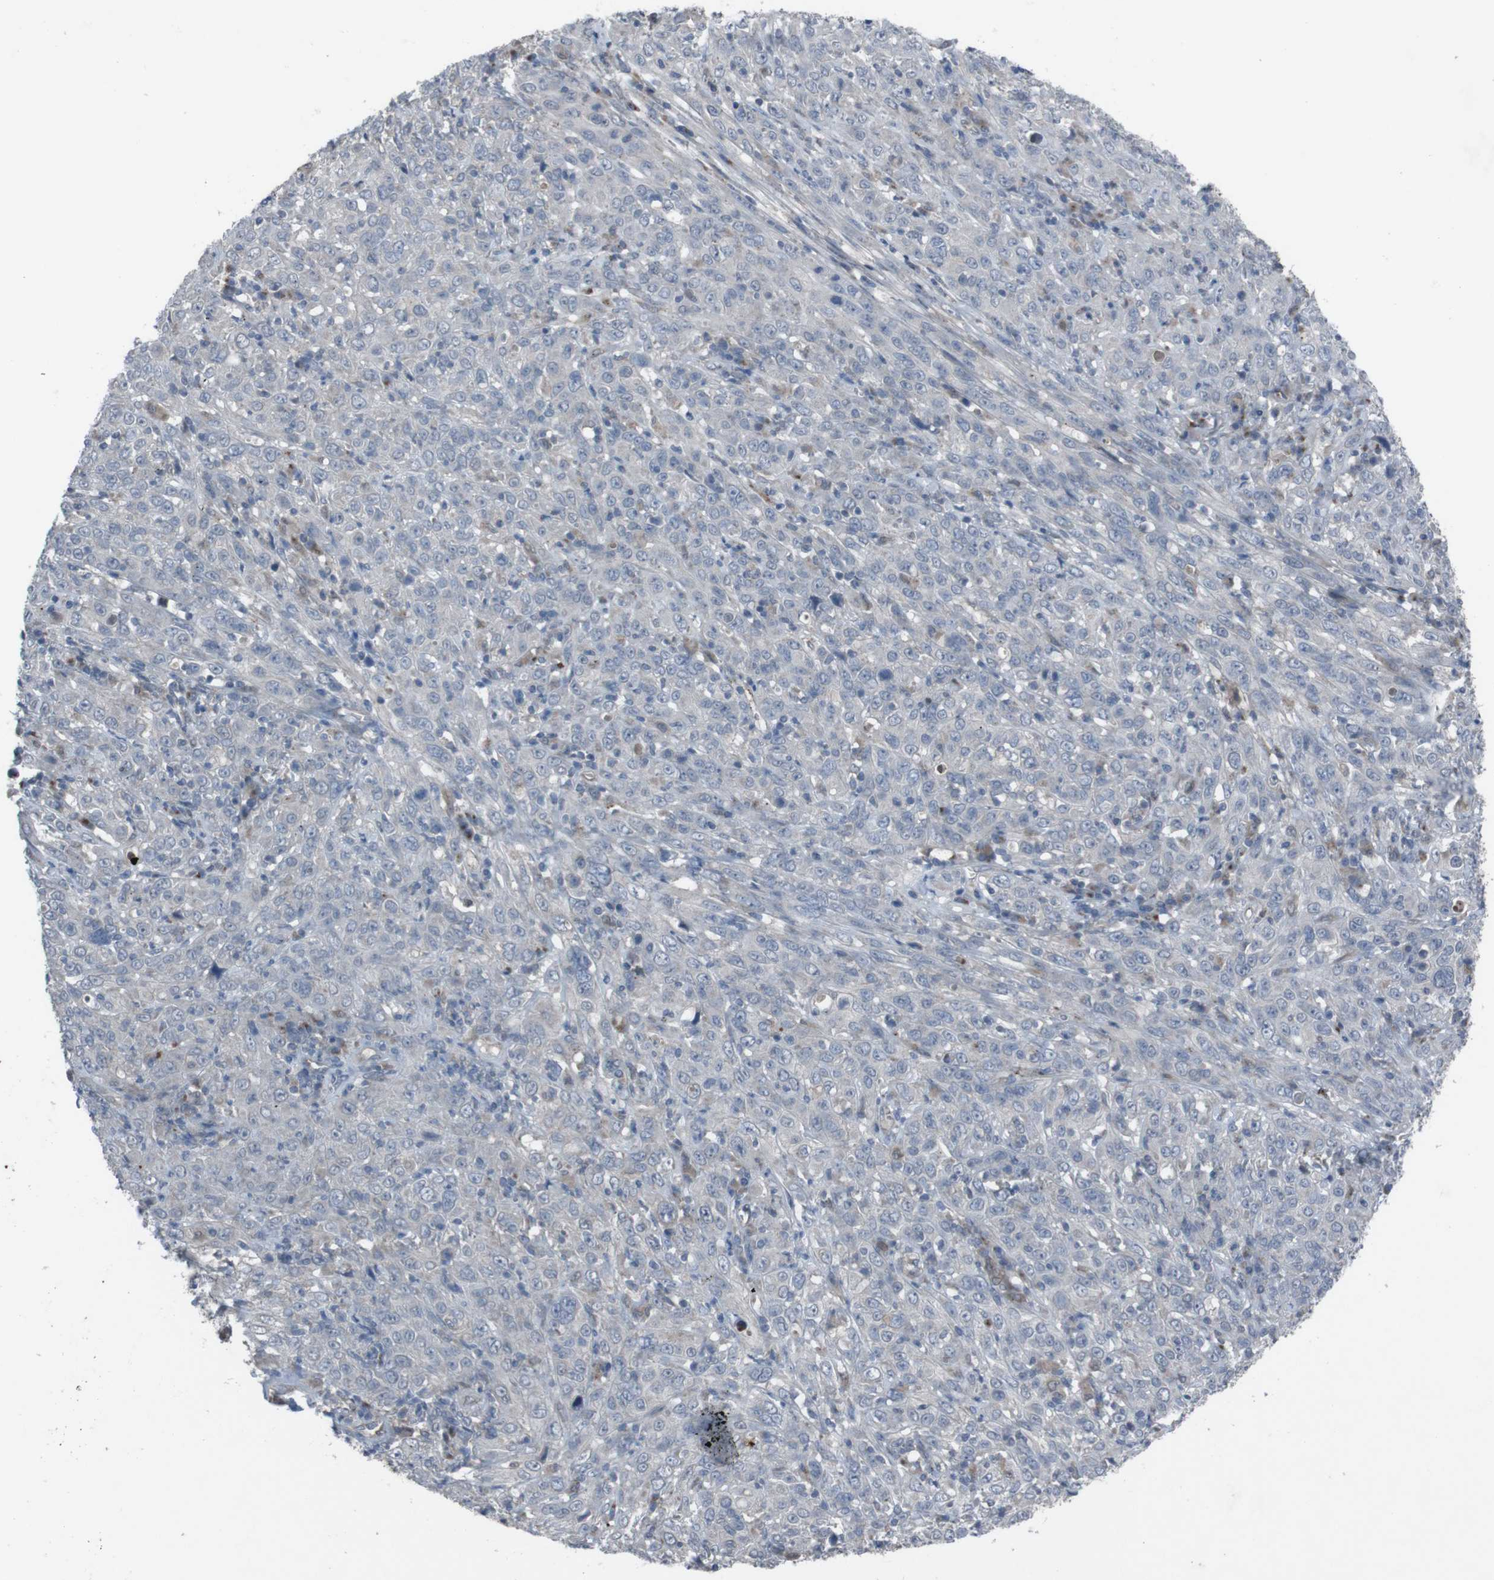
{"staining": {"intensity": "negative", "quantity": "none", "location": "none"}, "tissue": "cervical cancer", "cell_type": "Tumor cells", "image_type": "cancer", "snomed": [{"axis": "morphology", "description": "Squamous cell carcinoma, NOS"}, {"axis": "topography", "description": "Cervix"}], "caption": "This is an immunohistochemistry (IHC) histopathology image of squamous cell carcinoma (cervical). There is no expression in tumor cells.", "gene": "EFNA5", "patient": {"sex": "female", "age": 46}}